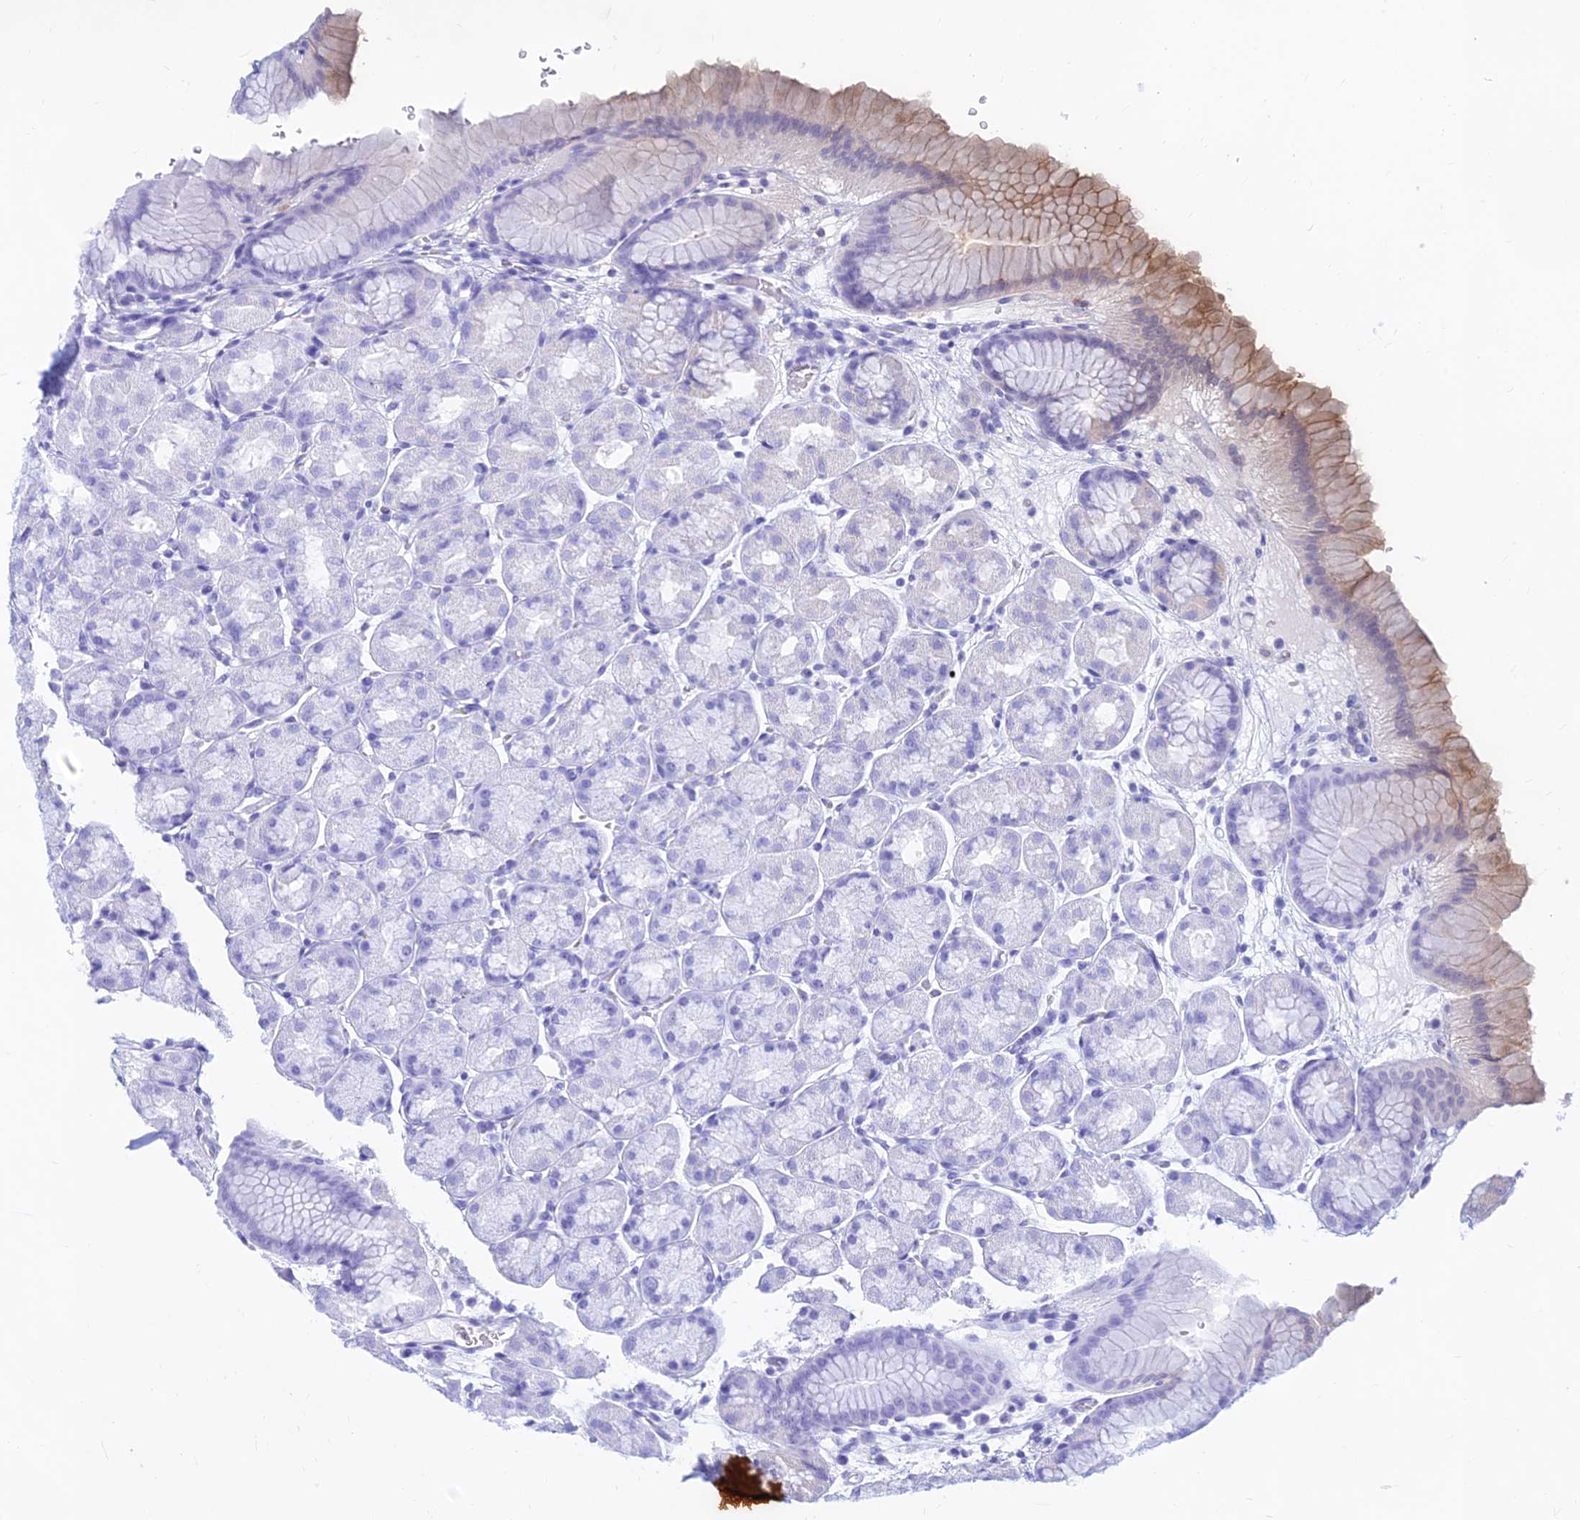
{"staining": {"intensity": "weak", "quantity": "<25%", "location": "cytoplasmic/membranous"}, "tissue": "stomach", "cell_type": "Glandular cells", "image_type": "normal", "snomed": [{"axis": "morphology", "description": "Normal tissue, NOS"}, {"axis": "topography", "description": "Stomach"}], "caption": "Glandular cells are negative for brown protein staining in unremarkable stomach. Nuclei are stained in blue.", "gene": "HLA", "patient": {"sex": "male", "age": 42}}